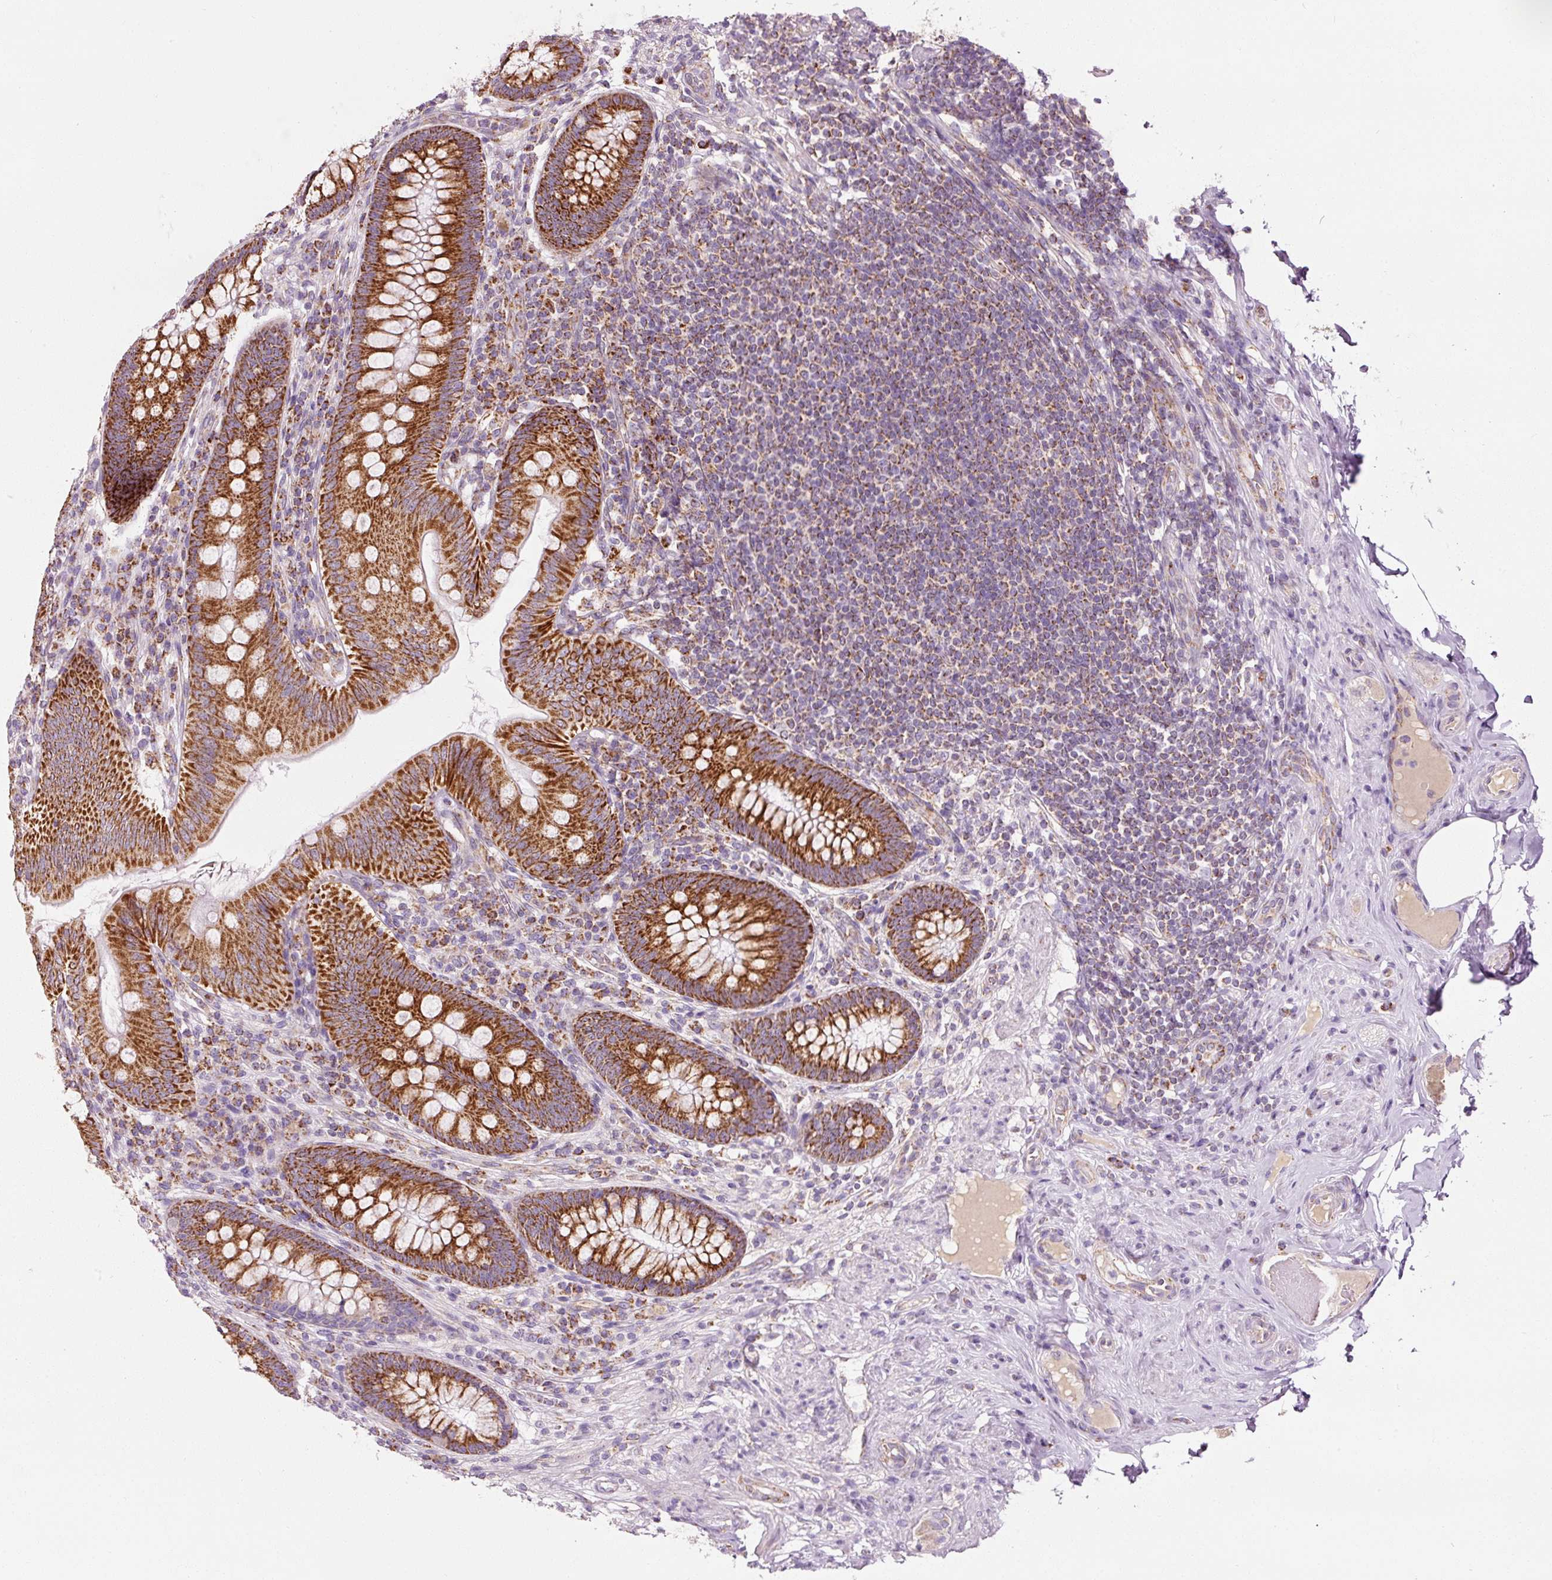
{"staining": {"intensity": "strong", "quantity": ">75%", "location": "cytoplasmic/membranous"}, "tissue": "appendix", "cell_type": "Glandular cells", "image_type": "normal", "snomed": [{"axis": "morphology", "description": "Normal tissue, NOS"}, {"axis": "topography", "description": "Appendix"}], "caption": "Appendix stained with IHC displays strong cytoplasmic/membranous expression in approximately >75% of glandular cells.", "gene": "NDUFB4", "patient": {"sex": "male", "age": 71}}